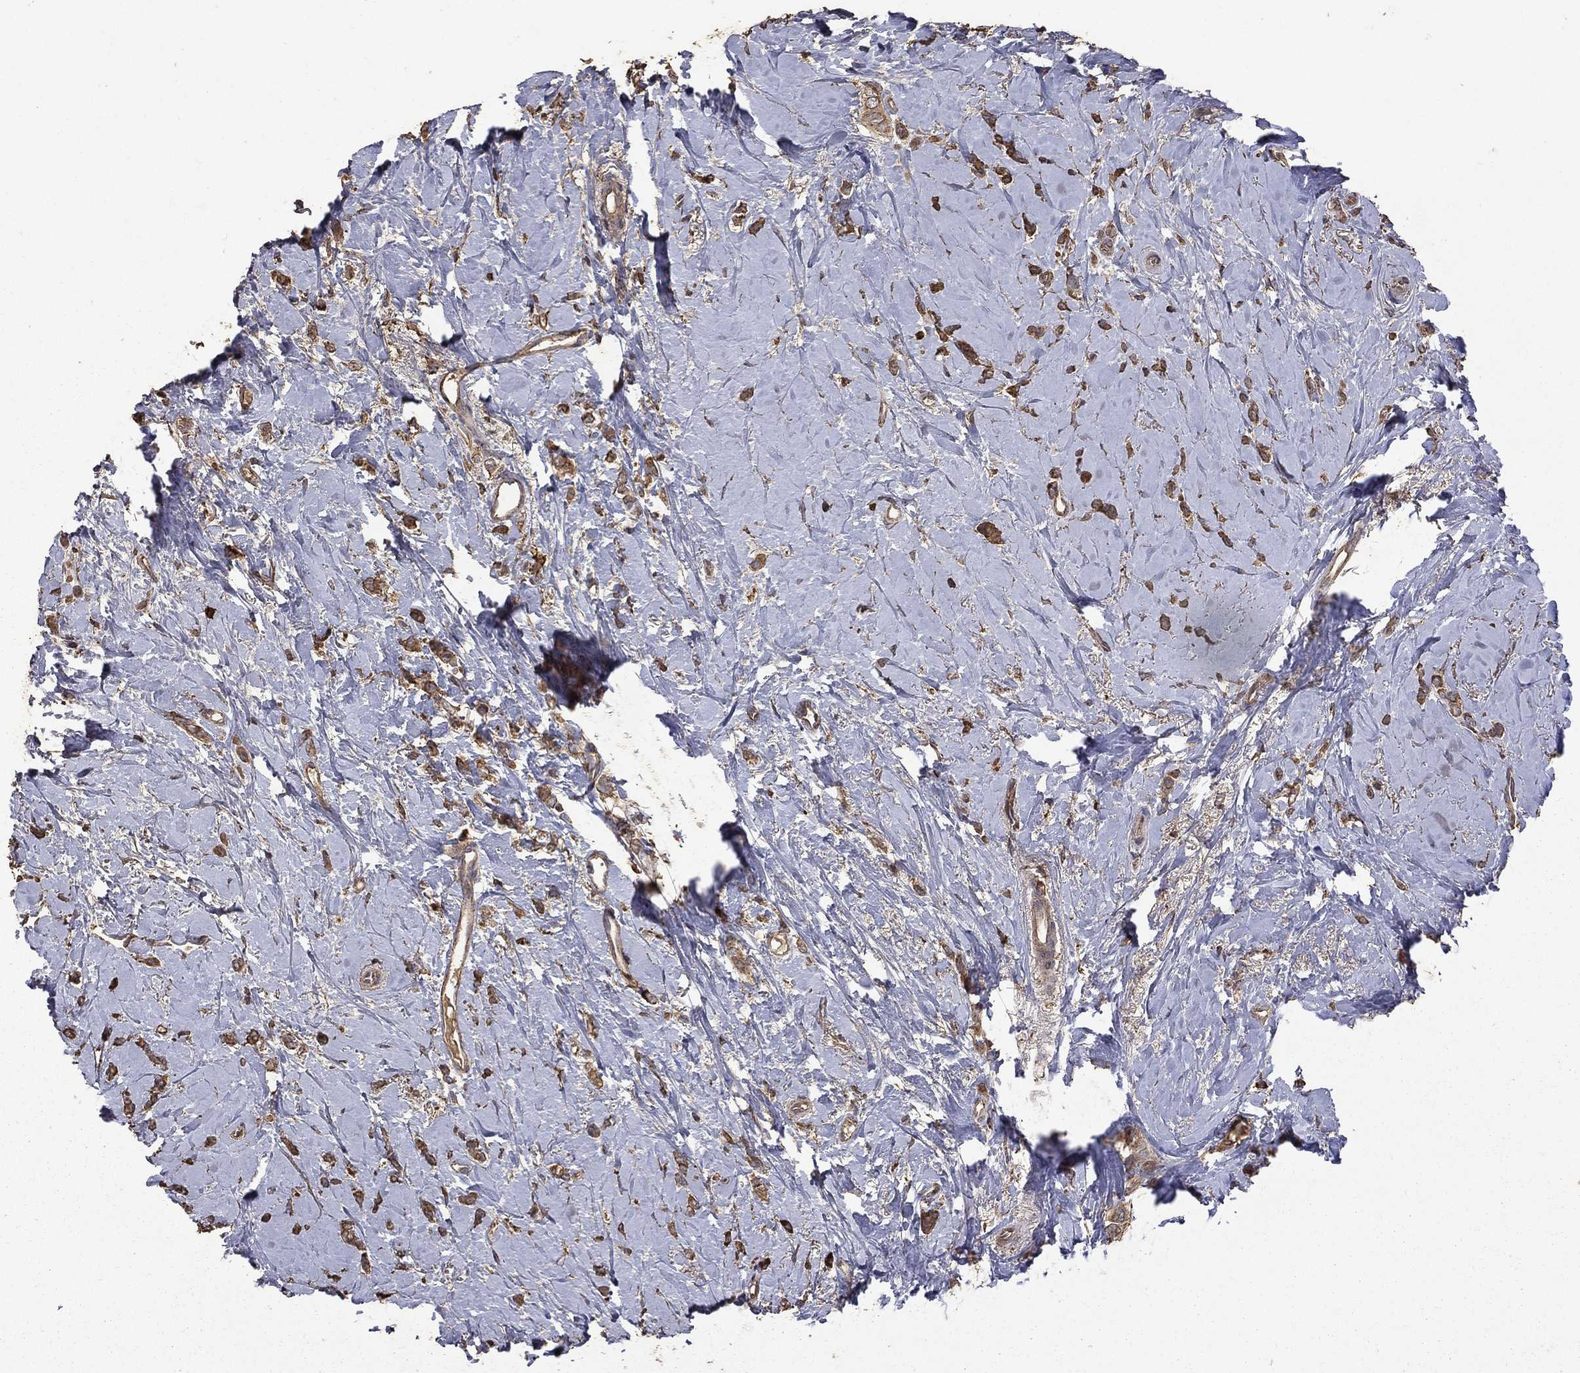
{"staining": {"intensity": "moderate", "quantity": ">75%", "location": "cytoplasmic/membranous"}, "tissue": "breast cancer", "cell_type": "Tumor cells", "image_type": "cancer", "snomed": [{"axis": "morphology", "description": "Lobular carcinoma"}, {"axis": "topography", "description": "Breast"}], "caption": "High-magnification brightfield microscopy of lobular carcinoma (breast) stained with DAB (3,3'-diaminobenzidine) (brown) and counterstained with hematoxylin (blue). tumor cells exhibit moderate cytoplasmic/membranous expression is seen in approximately>75% of cells.", "gene": "METTL27", "patient": {"sex": "female", "age": 66}}